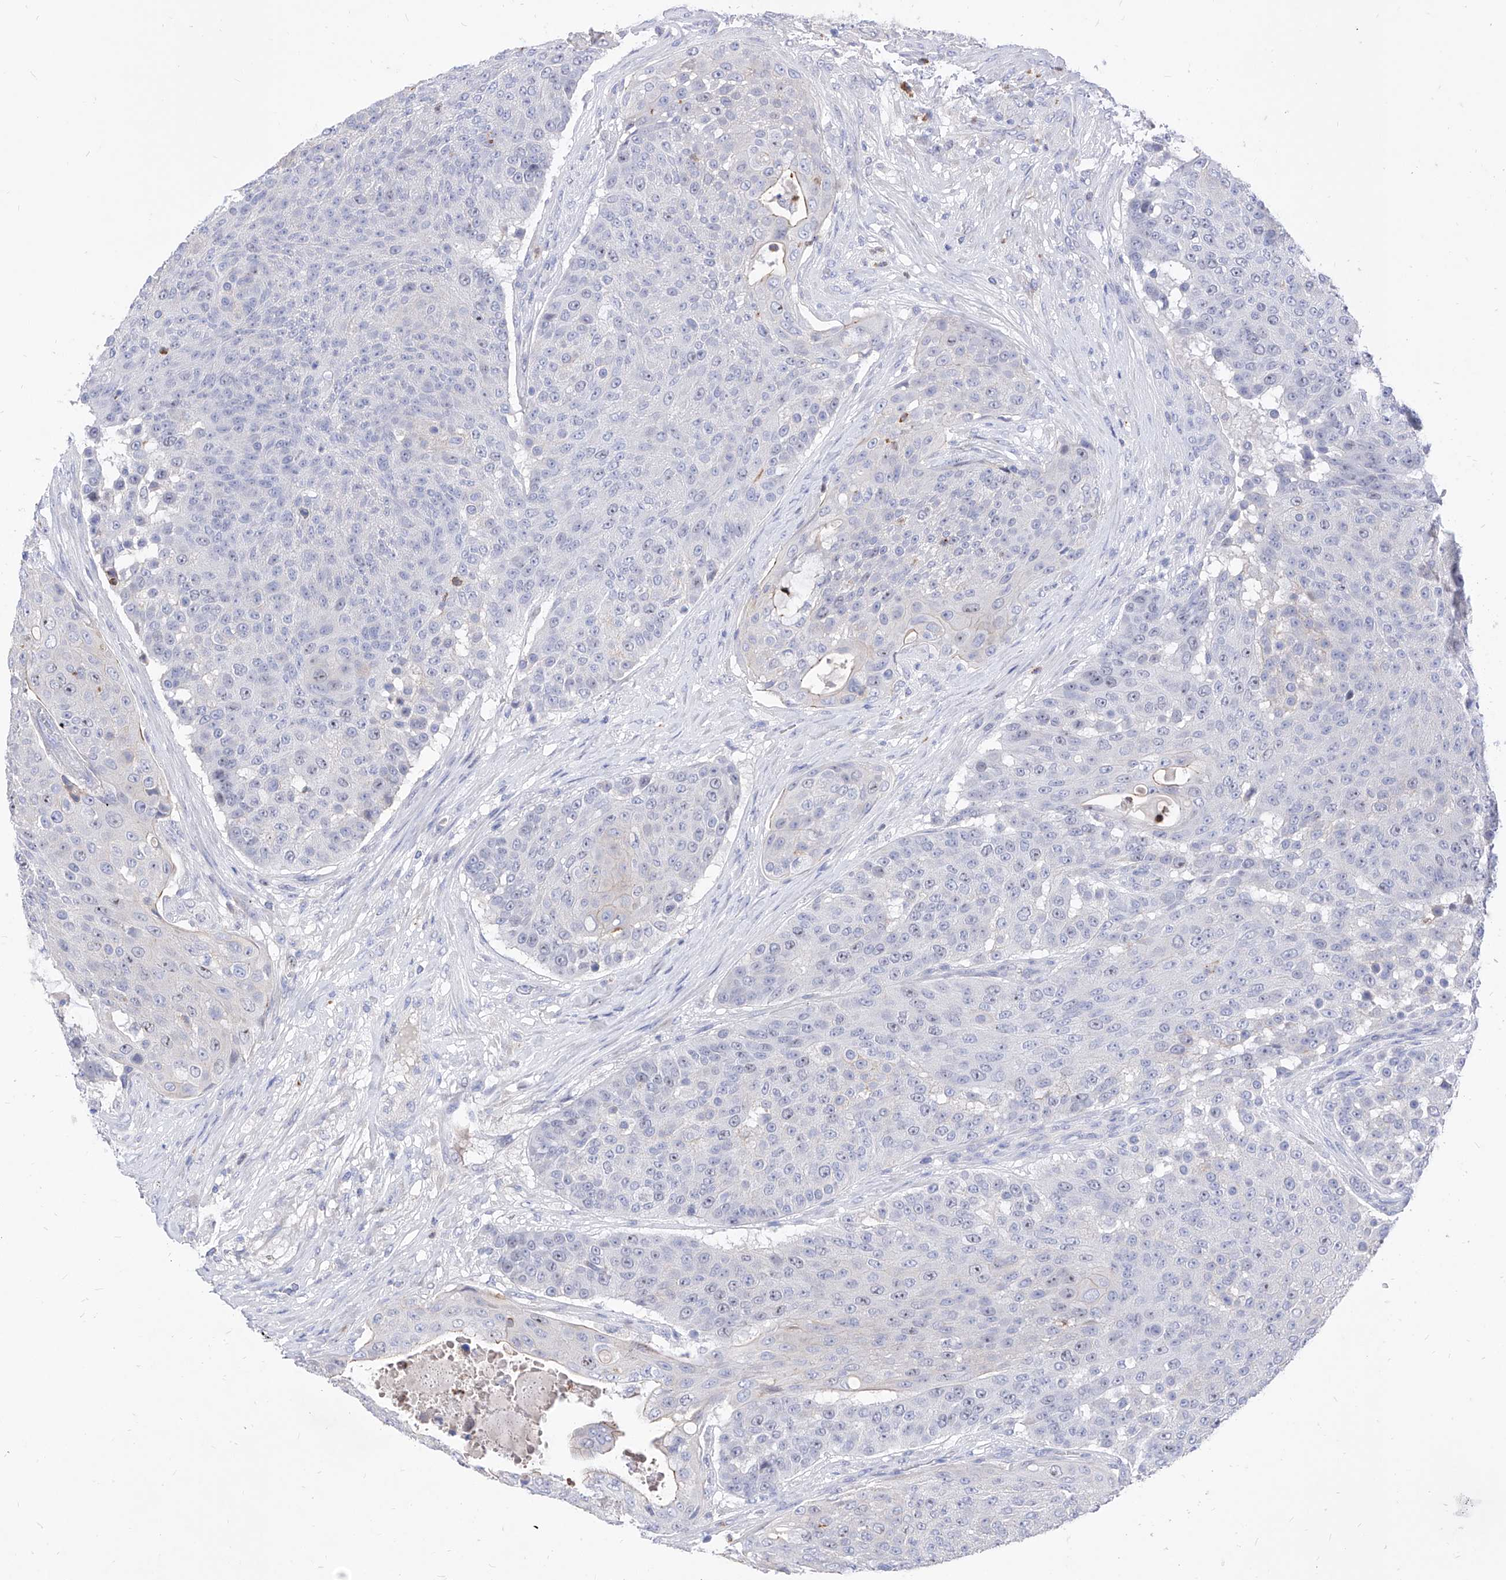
{"staining": {"intensity": "negative", "quantity": "none", "location": "none"}, "tissue": "urothelial cancer", "cell_type": "Tumor cells", "image_type": "cancer", "snomed": [{"axis": "morphology", "description": "Urothelial carcinoma, High grade"}, {"axis": "topography", "description": "Urinary bladder"}], "caption": "Immunohistochemical staining of human urothelial carcinoma (high-grade) demonstrates no significant expression in tumor cells. (DAB IHC, high magnification).", "gene": "VAX1", "patient": {"sex": "female", "age": 63}}